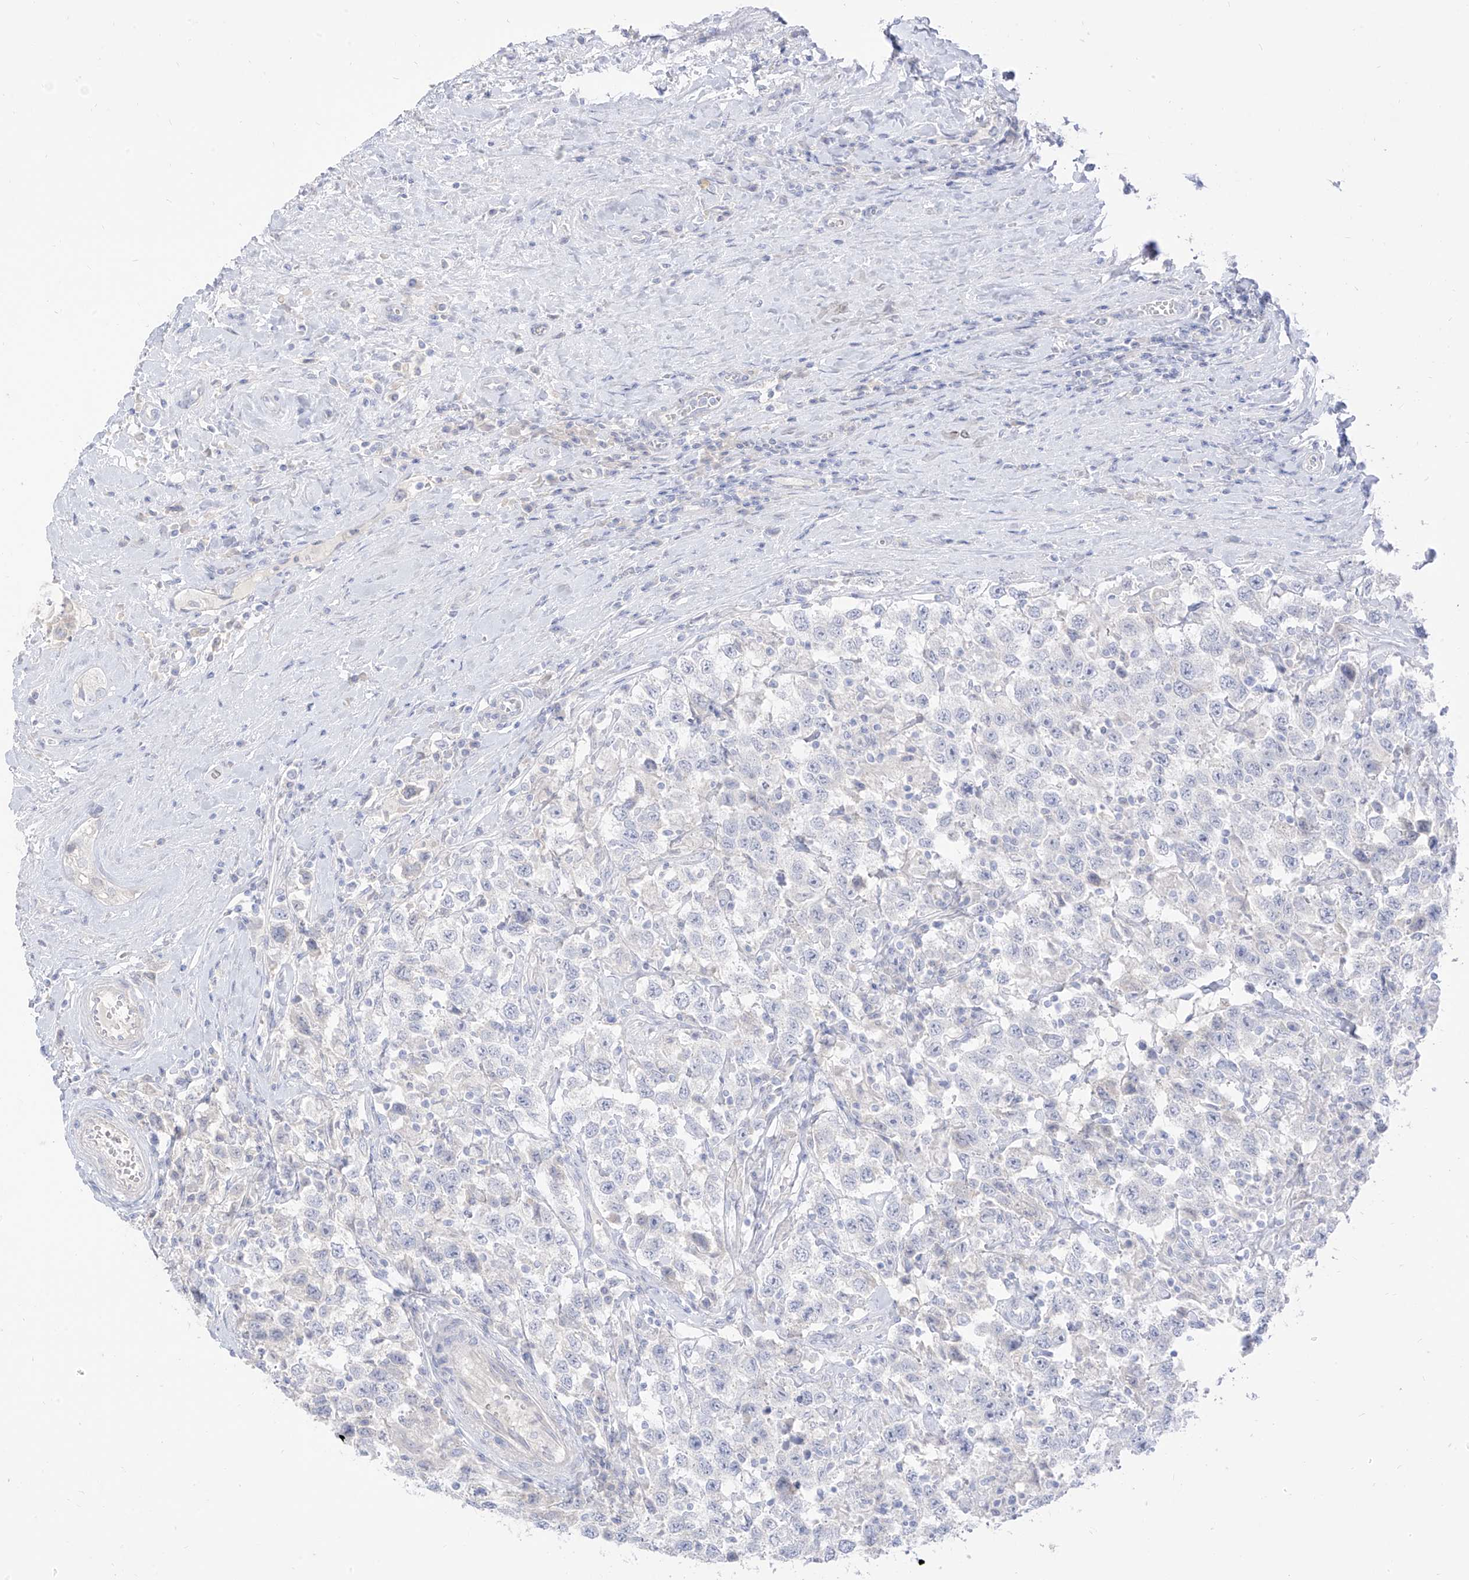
{"staining": {"intensity": "negative", "quantity": "none", "location": "none"}, "tissue": "testis cancer", "cell_type": "Tumor cells", "image_type": "cancer", "snomed": [{"axis": "morphology", "description": "Seminoma, NOS"}, {"axis": "topography", "description": "Testis"}], "caption": "Photomicrograph shows no protein positivity in tumor cells of testis cancer (seminoma) tissue. (Stains: DAB (3,3'-diaminobenzidine) immunohistochemistry (IHC) with hematoxylin counter stain, Microscopy: brightfield microscopy at high magnification).", "gene": "ARHGEF40", "patient": {"sex": "male", "age": 41}}